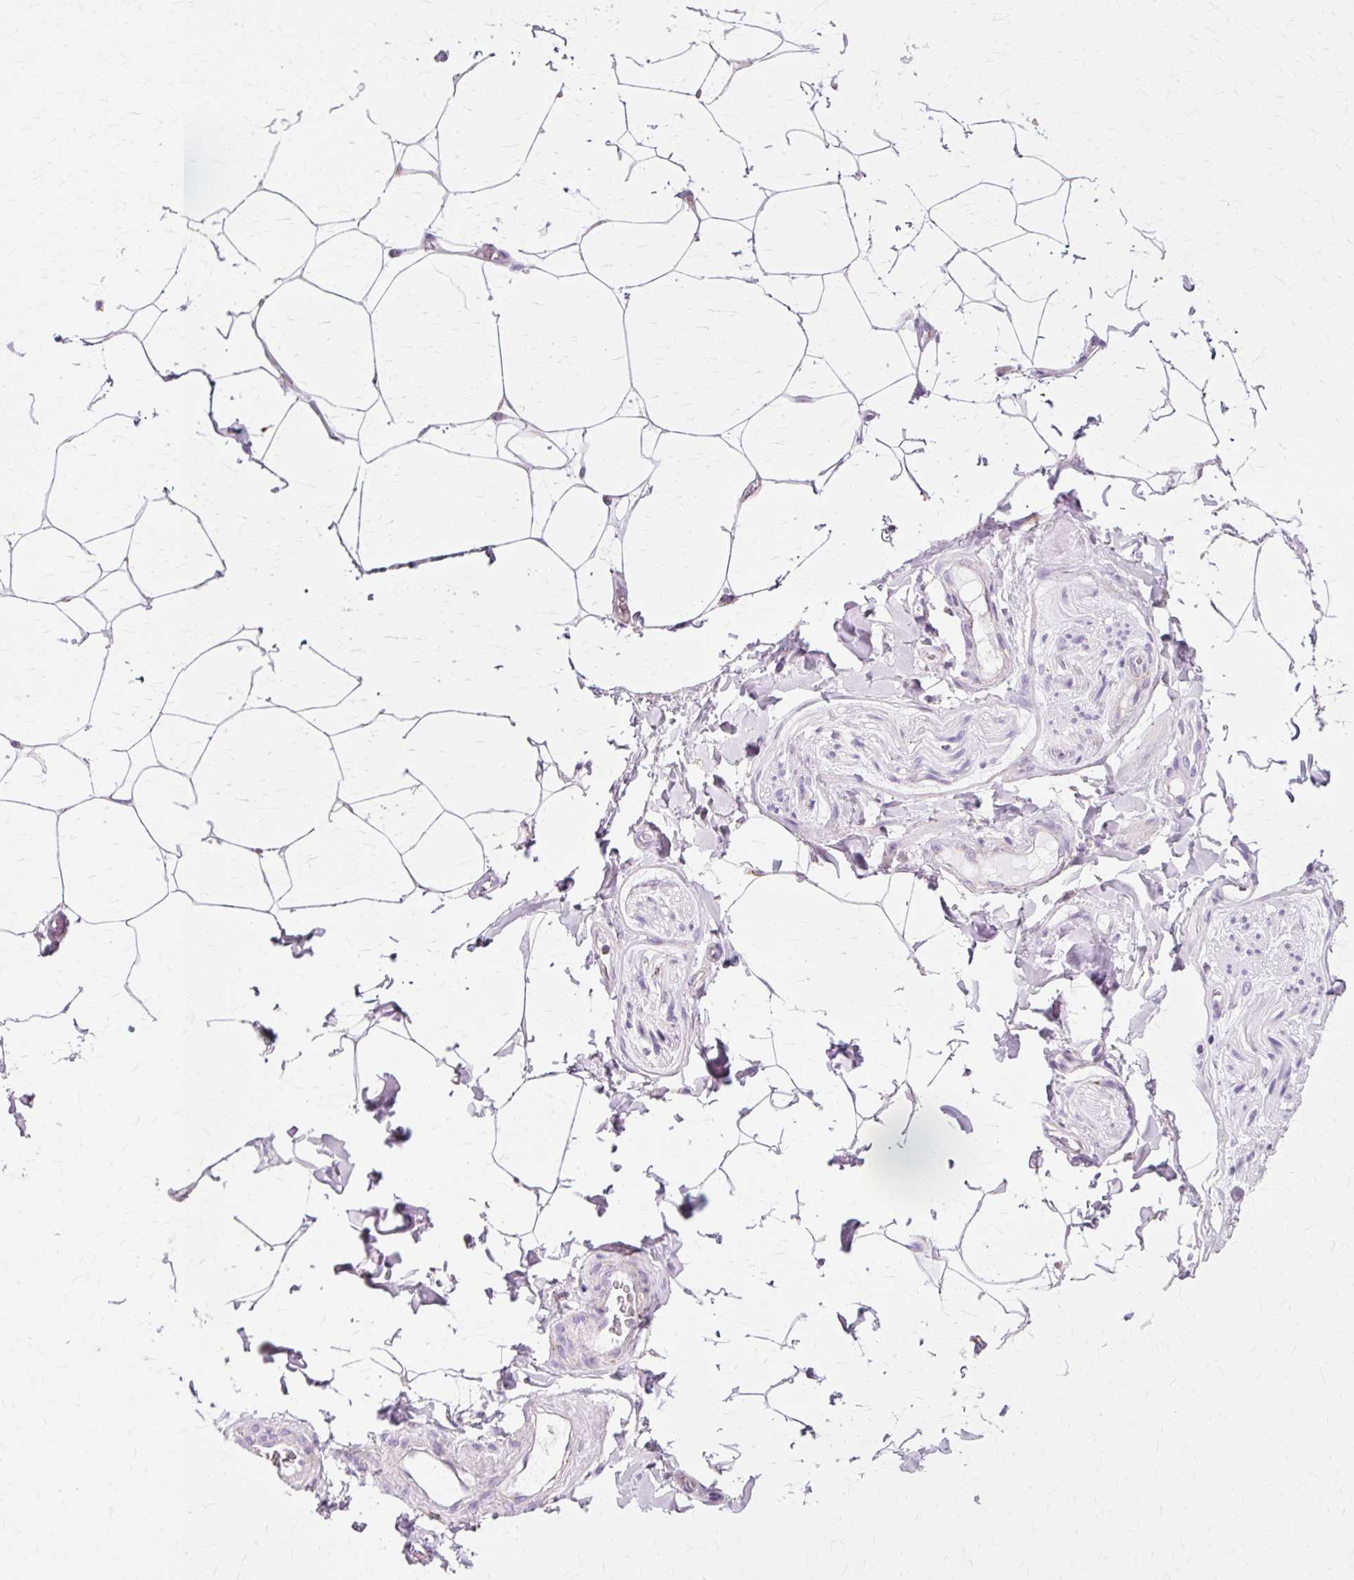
{"staining": {"intensity": "negative", "quantity": "none", "location": "none"}, "tissue": "adipose tissue", "cell_type": "Adipocytes", "image_type": "normal", "snomed": [{"axis": "morphology", "description": "Normal tissue, NOS"}, {"axis": "topography", "description": "Vascular tissue"}, {"axis": "topography", "description": "Peripheral nerve tissue"}], "caption": "This is an immunohistochemistry (IHC) histopathology image of normal human adipose tissue. There is no staining in adipocytes.", "gene": "ATP5PO", "patient": {"sex": "male", "age": 41}}